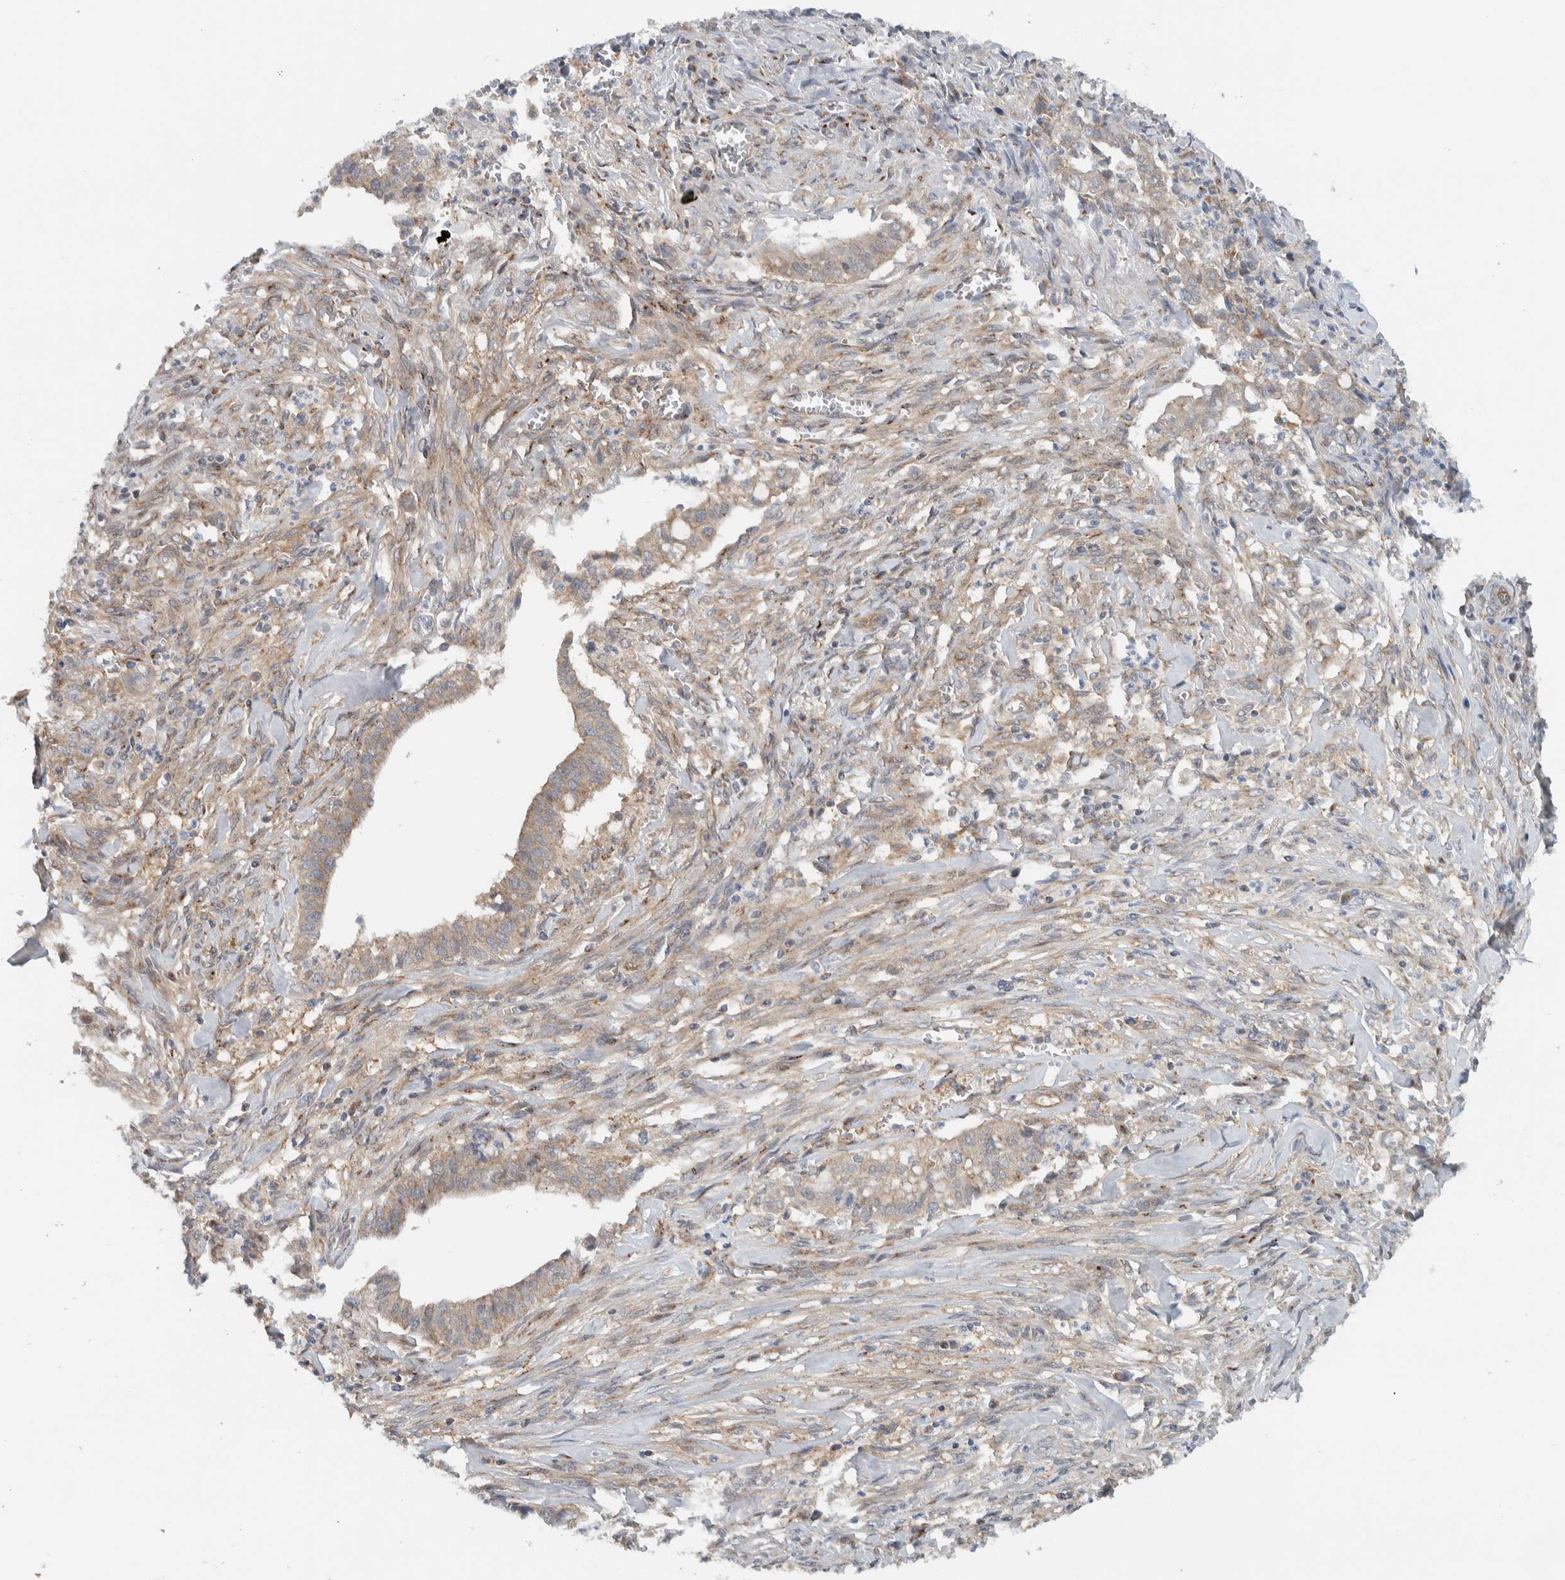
{"staining": {"intensity": "weak", "quantity": ">75%", "location": "cytoplasmic/membranous"}, "tissue": "cervical cancer", "cell_type": "Tumor cells", "image_type": "cancer", "snomed": [{"axis": "morphology", "description": "Adenocarcinoma, NOS"}, {"axis": "topography", "description": "Cervix"}], "caption": "Human cervical adenocarcinoma stained with a protein marker reveals weak staining in tumor cells.", "gene": "RERE", "patient": {"sex": "female", "age": 44}}